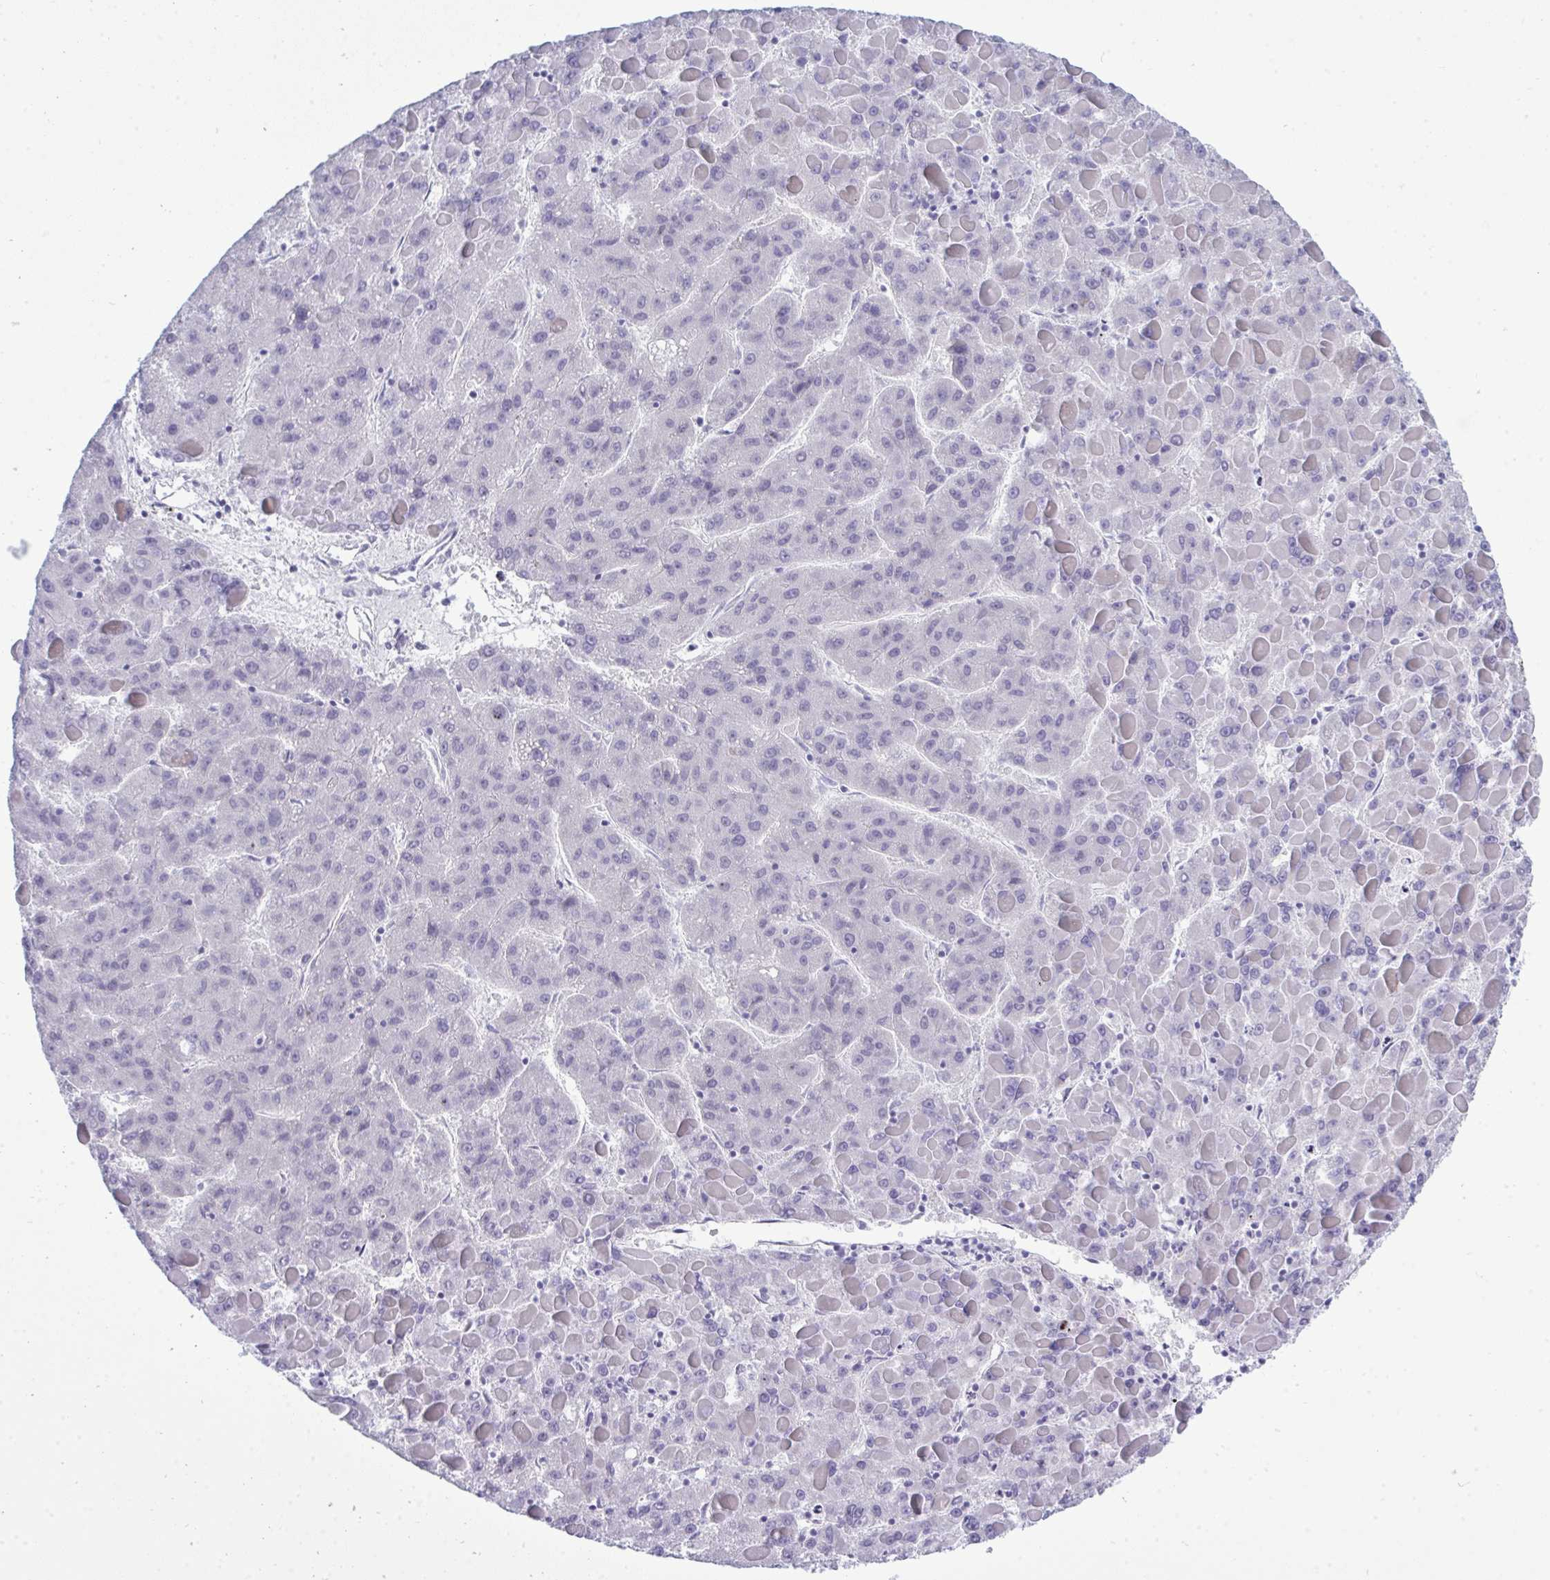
{"staining": {"intensity": "negative", "quantity": "none", "location": "none"}, "tissue": "liver cancer", "cell_type": "Tumor cells", "image_type": "cancer", "snomed": [{"axis": "morphology", "description": "Carcinoma, Hepatocellular, NOS"}, {"axis": "topography", "description": "Liver"}], "caption": "DAB immunohistochemical staining of hepatocellular carcinoma (liver) reveals no significant staining in tumor cells.", "gene": "TAB1", "patient": {"sex": "female", "age": 82}}